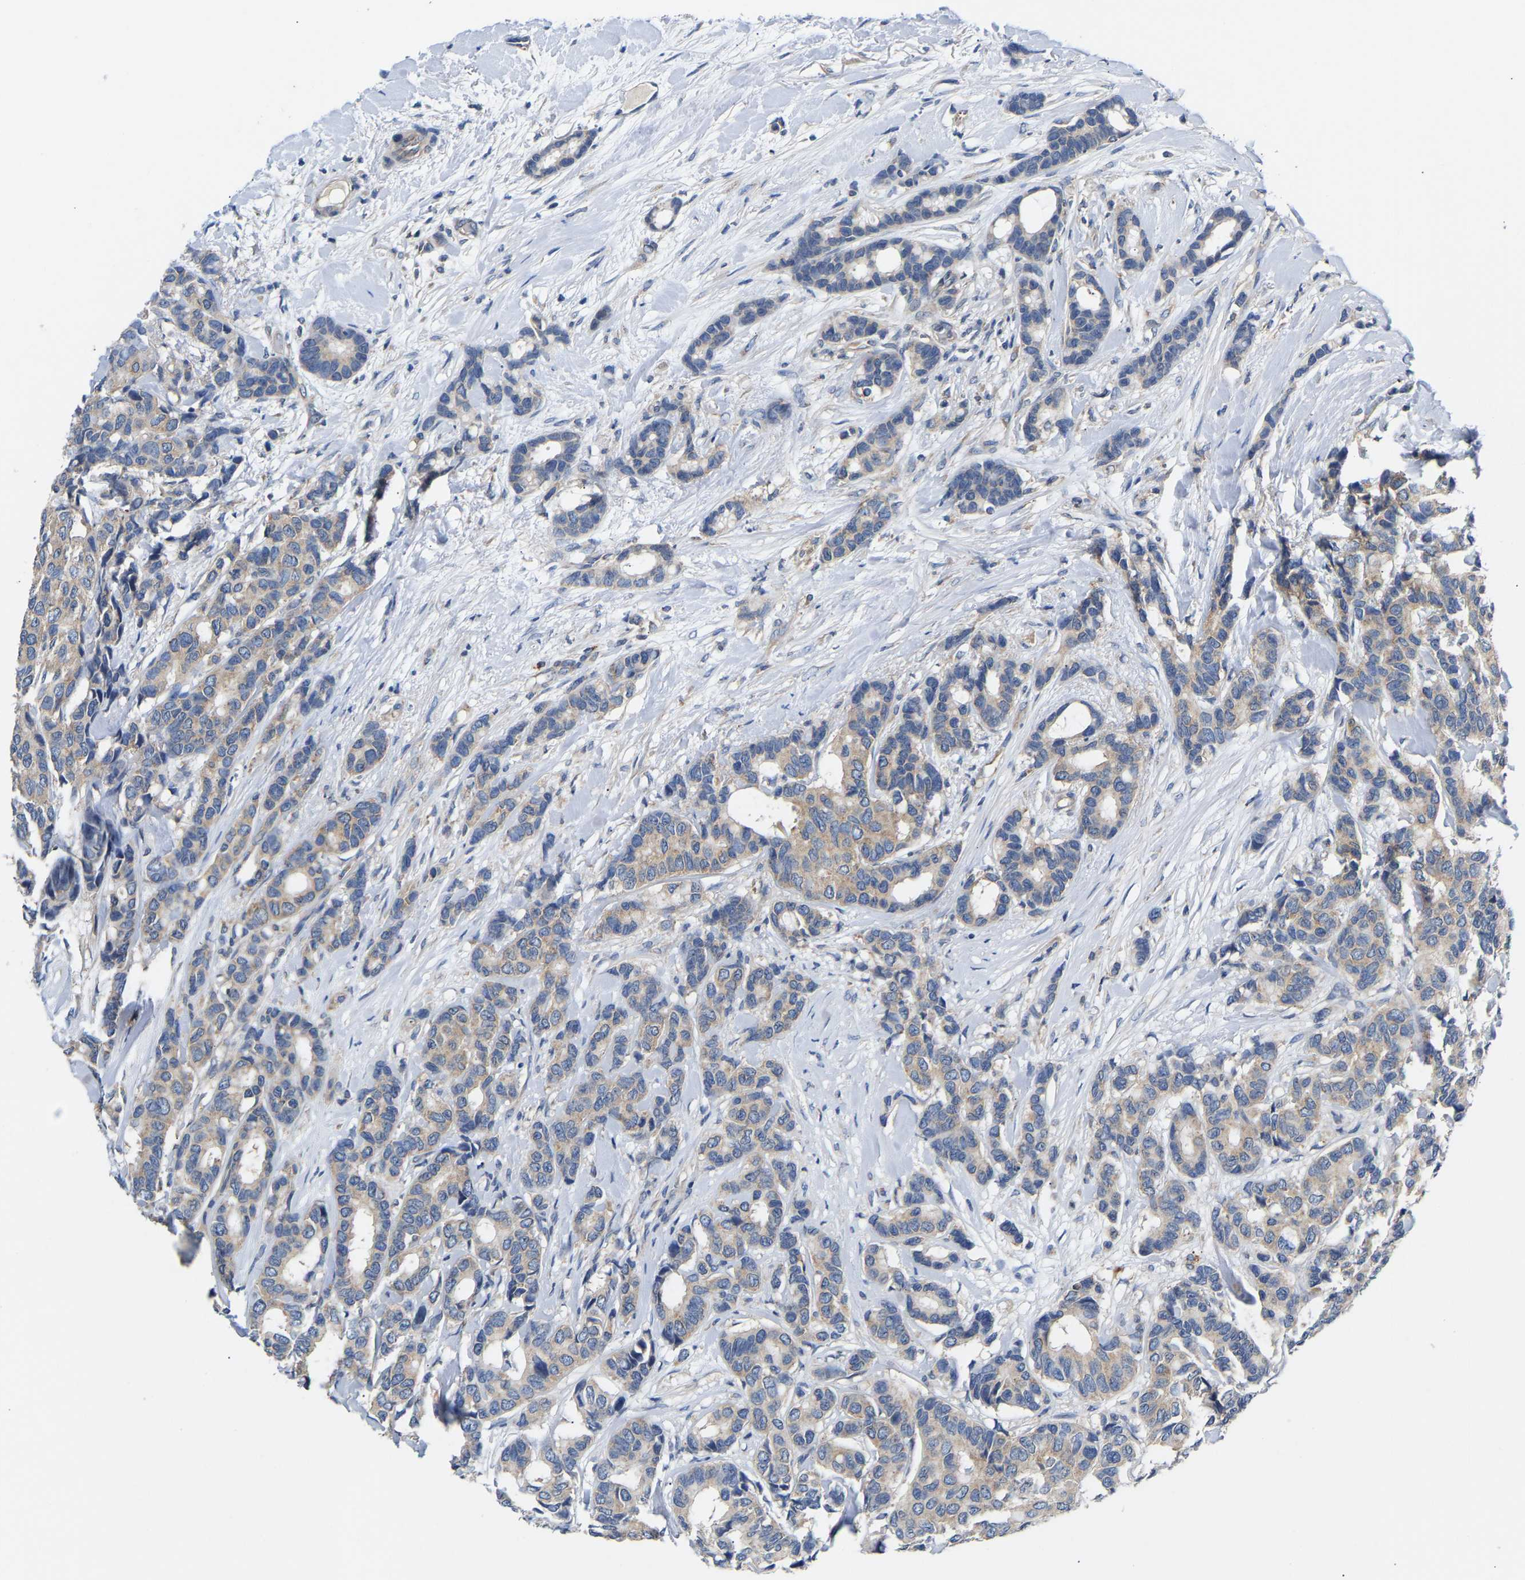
{"staining": {"intensity": "weak", "quantity": "<25%", "location": "cytoplasmic/membranous"}, "tissue": "breast cancer", "cell_type": "Tumor cells", "image_type": "cancer", "snomed": [{"axis": "morphology", "description": "Duct carcinoma"}, {"axis": "topography", "description": "Breast"}], "caption": "Breast cancer (intraductal carcinoma) was stained to show a protein in brown. There is no significant positivity in tumor cells. The staining is performed using DAB (3,3'-diaminobenzidine) brown chromogen with nuclei counter-stained in using hematoxylin.", "gene": "AIMP2", "patient": {"sex": "female", "age": 87}}